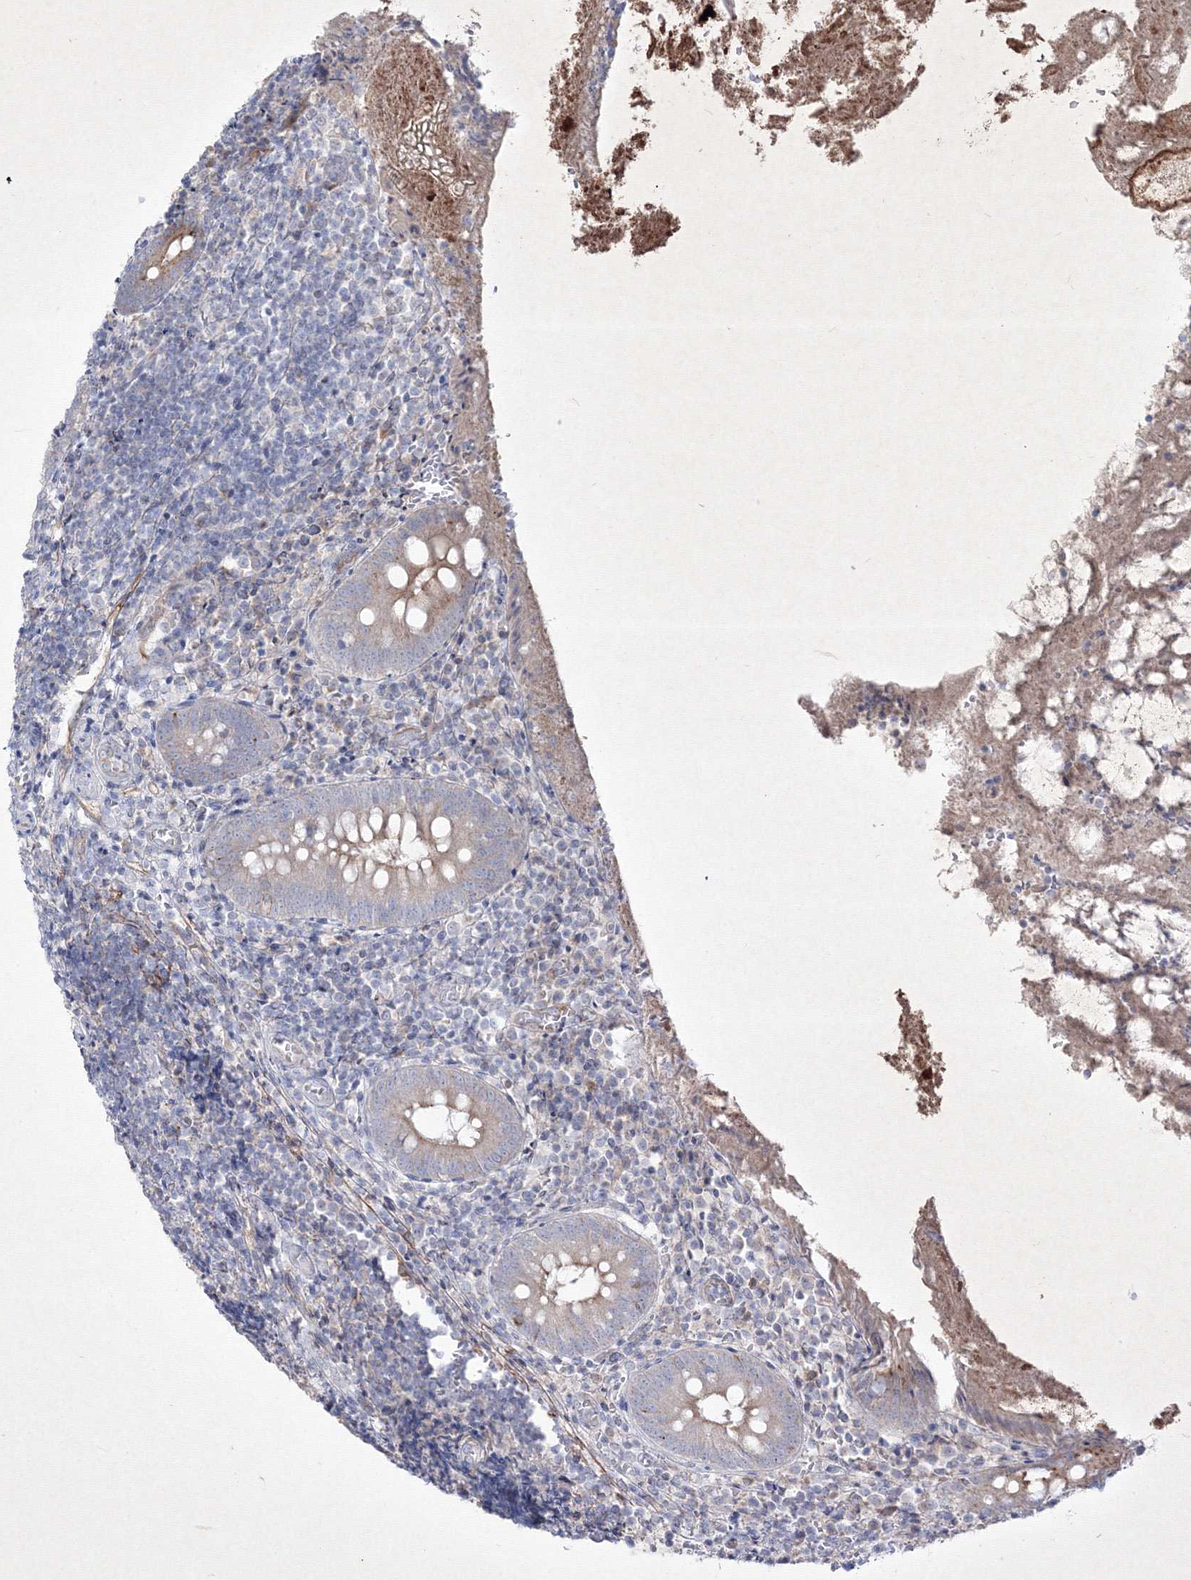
{"staining": {"intensity": "strong", "quantity": "25%-75%", "location": "cytoplasmic/membranous"}, "tissue": "appendix", "cell_type": "Glandular cells", "image_type": "normal", "snomed": [{"axis": "morphology", "description": "Normal tissue, NOS"}, {"axis": "topography", "description": "Appendix"}], "caption": "Immunohistochemical staining of benign human appendix exhibits strong cytoplasmic/membranous protein expression in about 25%-75% of glandular cells.", "gene": "TMEM139", "patient": {"sex": "female", "age": 17}}